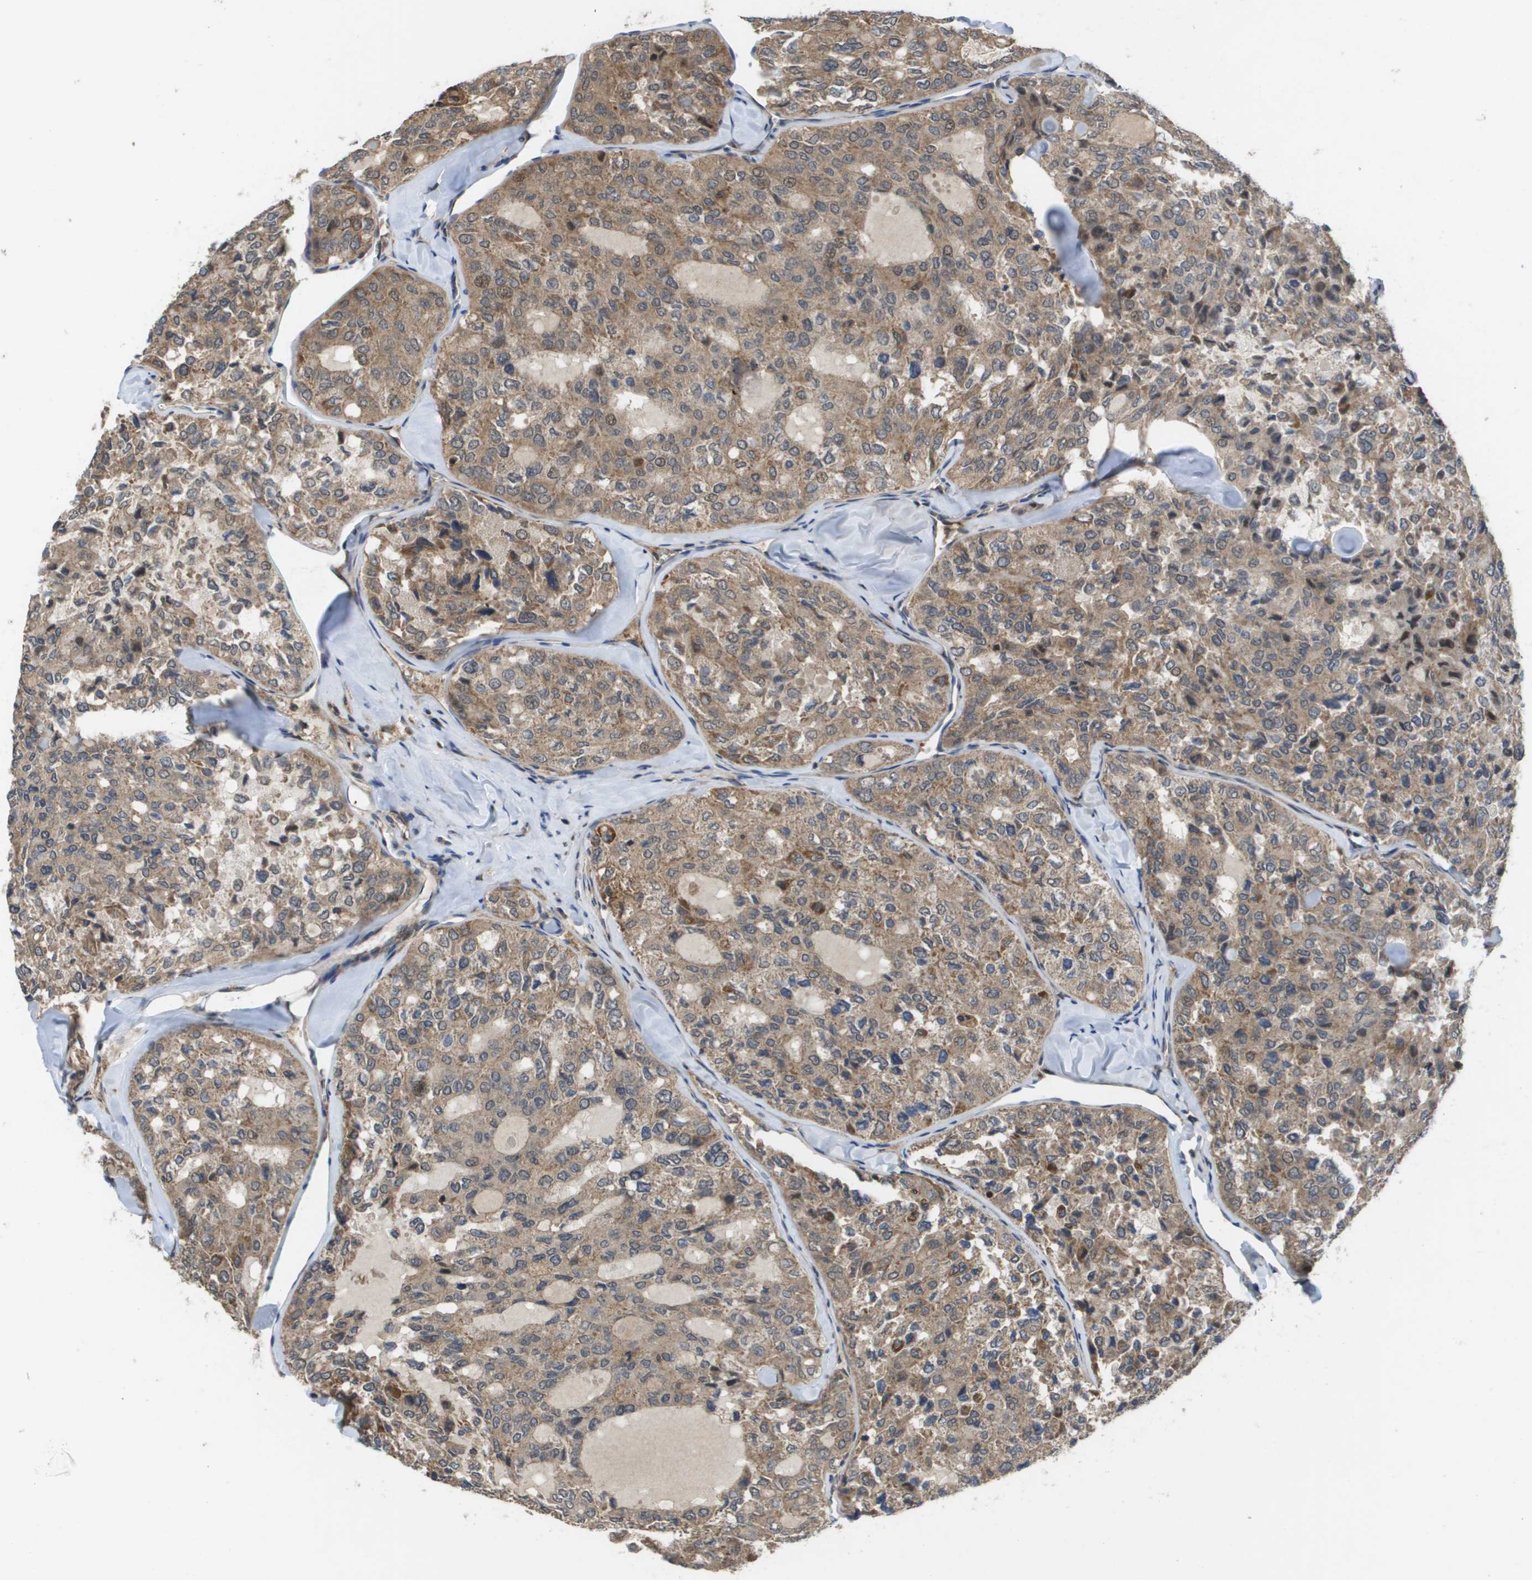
{"staining": {"intensity": "weak", "quantity": ">75%", "location": "cytoplasmic/membranous"}, "tissue": "thyroid cancer", "cell_type": "Tumor cells", "image_type": "cancer", "snomed": [{"axis": "morphology", "description": "Follicular adenoma carcinoma, NOS"}, {"axis": "topography", "description": "Thyroid gland"}], "caption": "The micrograph reveals immunohistochemical staining of thyroid cancer. There is weak cytoplasmic/membranous staining is identified in about >75% of tumor cells.", "gene": "RBM38", "patient": {"sex": "male", "age": 75}}